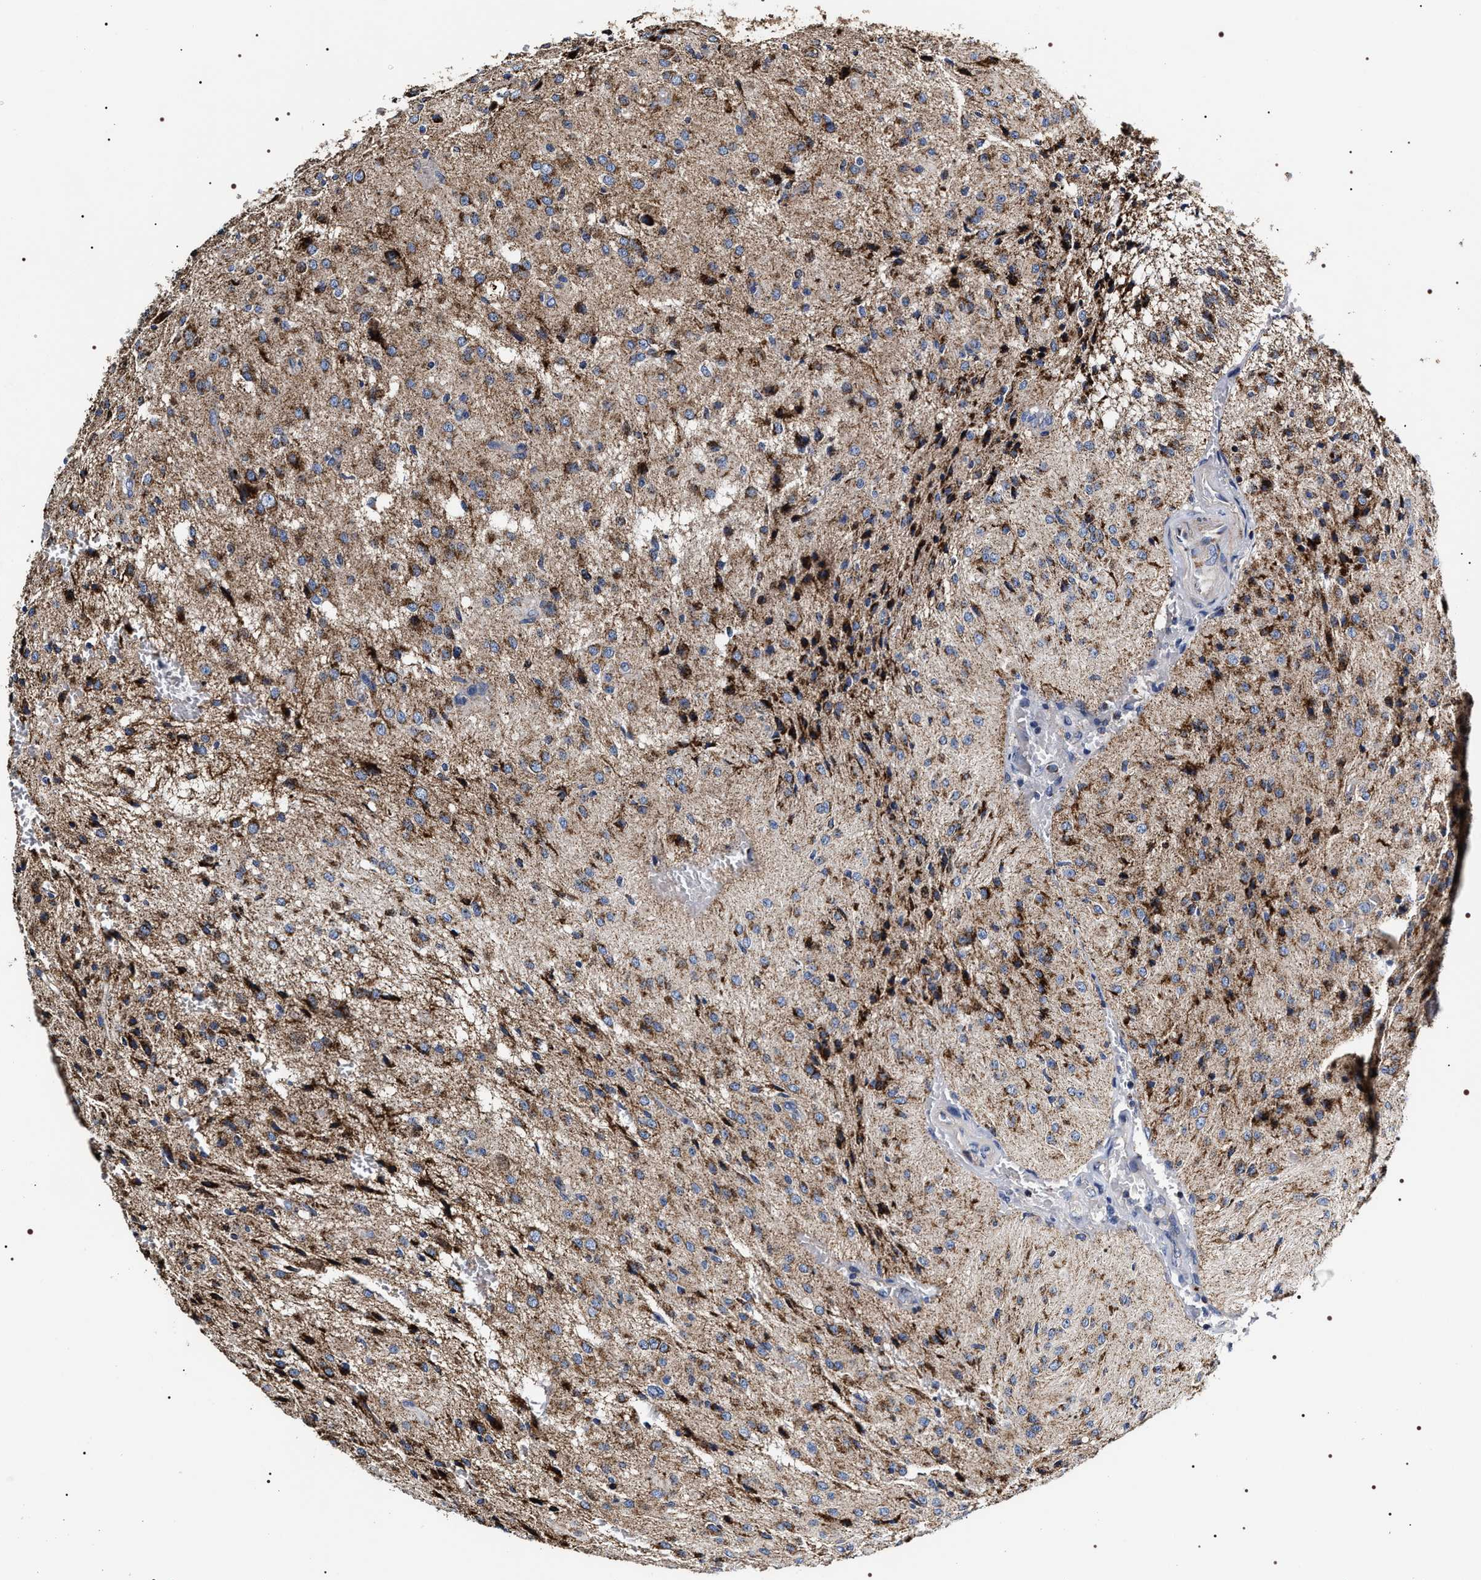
{"staining": {"intensity": "strong", "quantity": ">75%", "location": "cytoplasmic/membranous"}, "tissue": "glioma", "cell_type": "Tumor cells", "image_type": "cancer", "snomed": [{"axis": "morphology", "description": "Glioma, malignant, High grade"}, {"axis": "topography", "description": "Brain"}], "caption": "About >75% of tumor cells in human malignant glioma (high-grade) demonstrate strong cytoplasmic/membranous protein expression as visualized by brown immunohistochemical staining.", "gene": "COG5", "patient": {"sex": "female", "age": 59}}